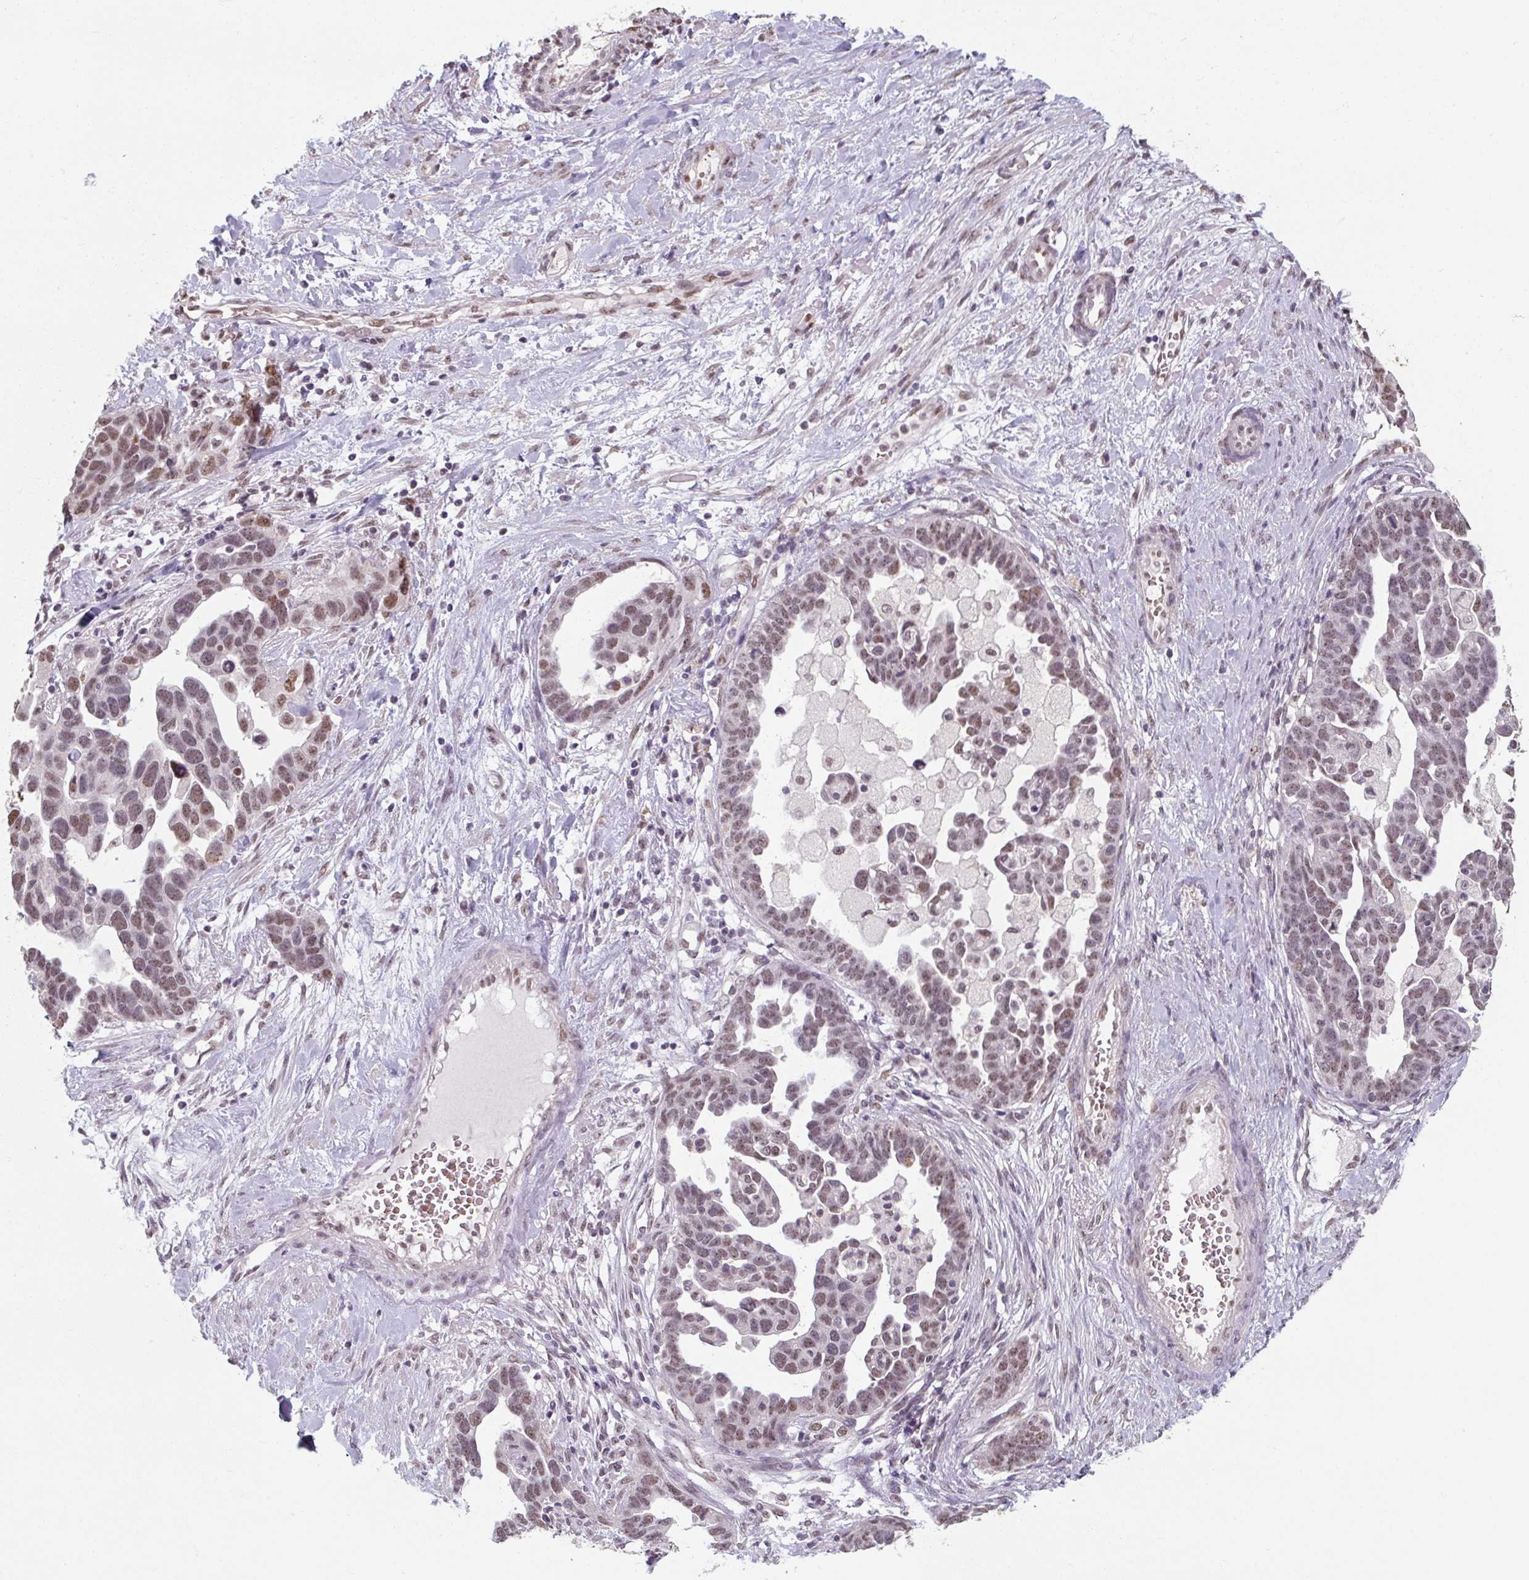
{"staining": {"intensity": "moderate", "quantity": "25%-75%", "location": "nuclear"}, "tissue": "ovarian cancer", "cell_type": "Tumor cells", "image_type": "cancer", "snomed": [{"axis": "morphology", "description": "Cystadenocarcinoma, serous, NOS"}, {"axis": "topography", "description": "Ovary"}], "caption": "This image reveals IHC staining of ovarian serous cystadenocarcinoma, with medium moderate nuclear expression in approximately 25%-75% of tumor cells.", "gene": "ZFTRAF1", "patient": {"sex": "female", "age": 54}}